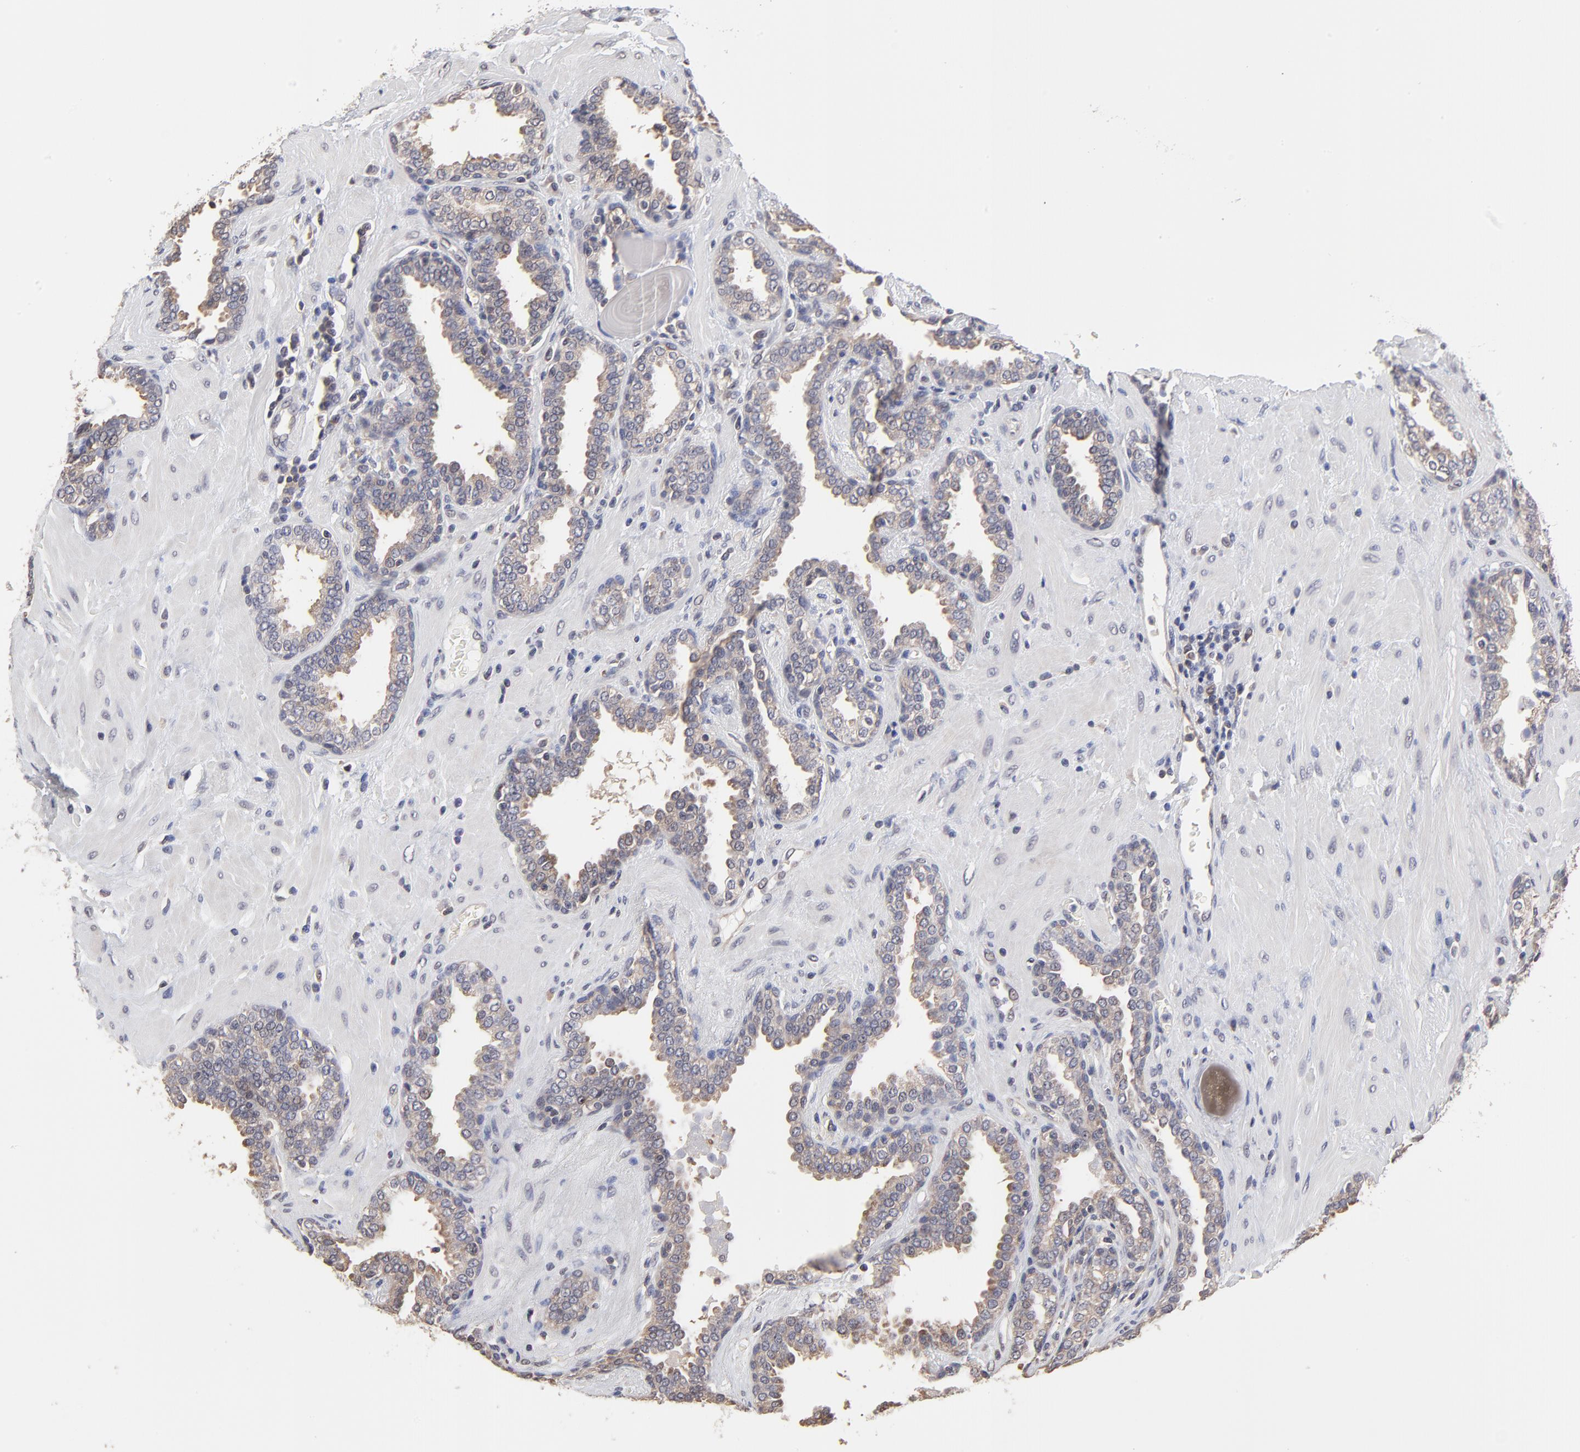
{"staining": {"intensity": "weak", "quantity": "25%-75%", "location": "cytoplasmic/membranous"}, "tissue": "prostate", "cell_type": "Glandular cells", "image_type": "normal", "snomed": [{"axis": "morphology", "description": "Normal tissue, NOS"}, {"axis": "topography", "description": "Prostate"}], "caption": "Prostate stained with DAB (3,3'-diaminobenzidine) immunohistochemistry displays low levels of weak cytoplasmic/membranous positivity in approximately 25%-75% of glandular cells.", "gene": "CCT2", "patient": {"sex": "male", "age": 51}}